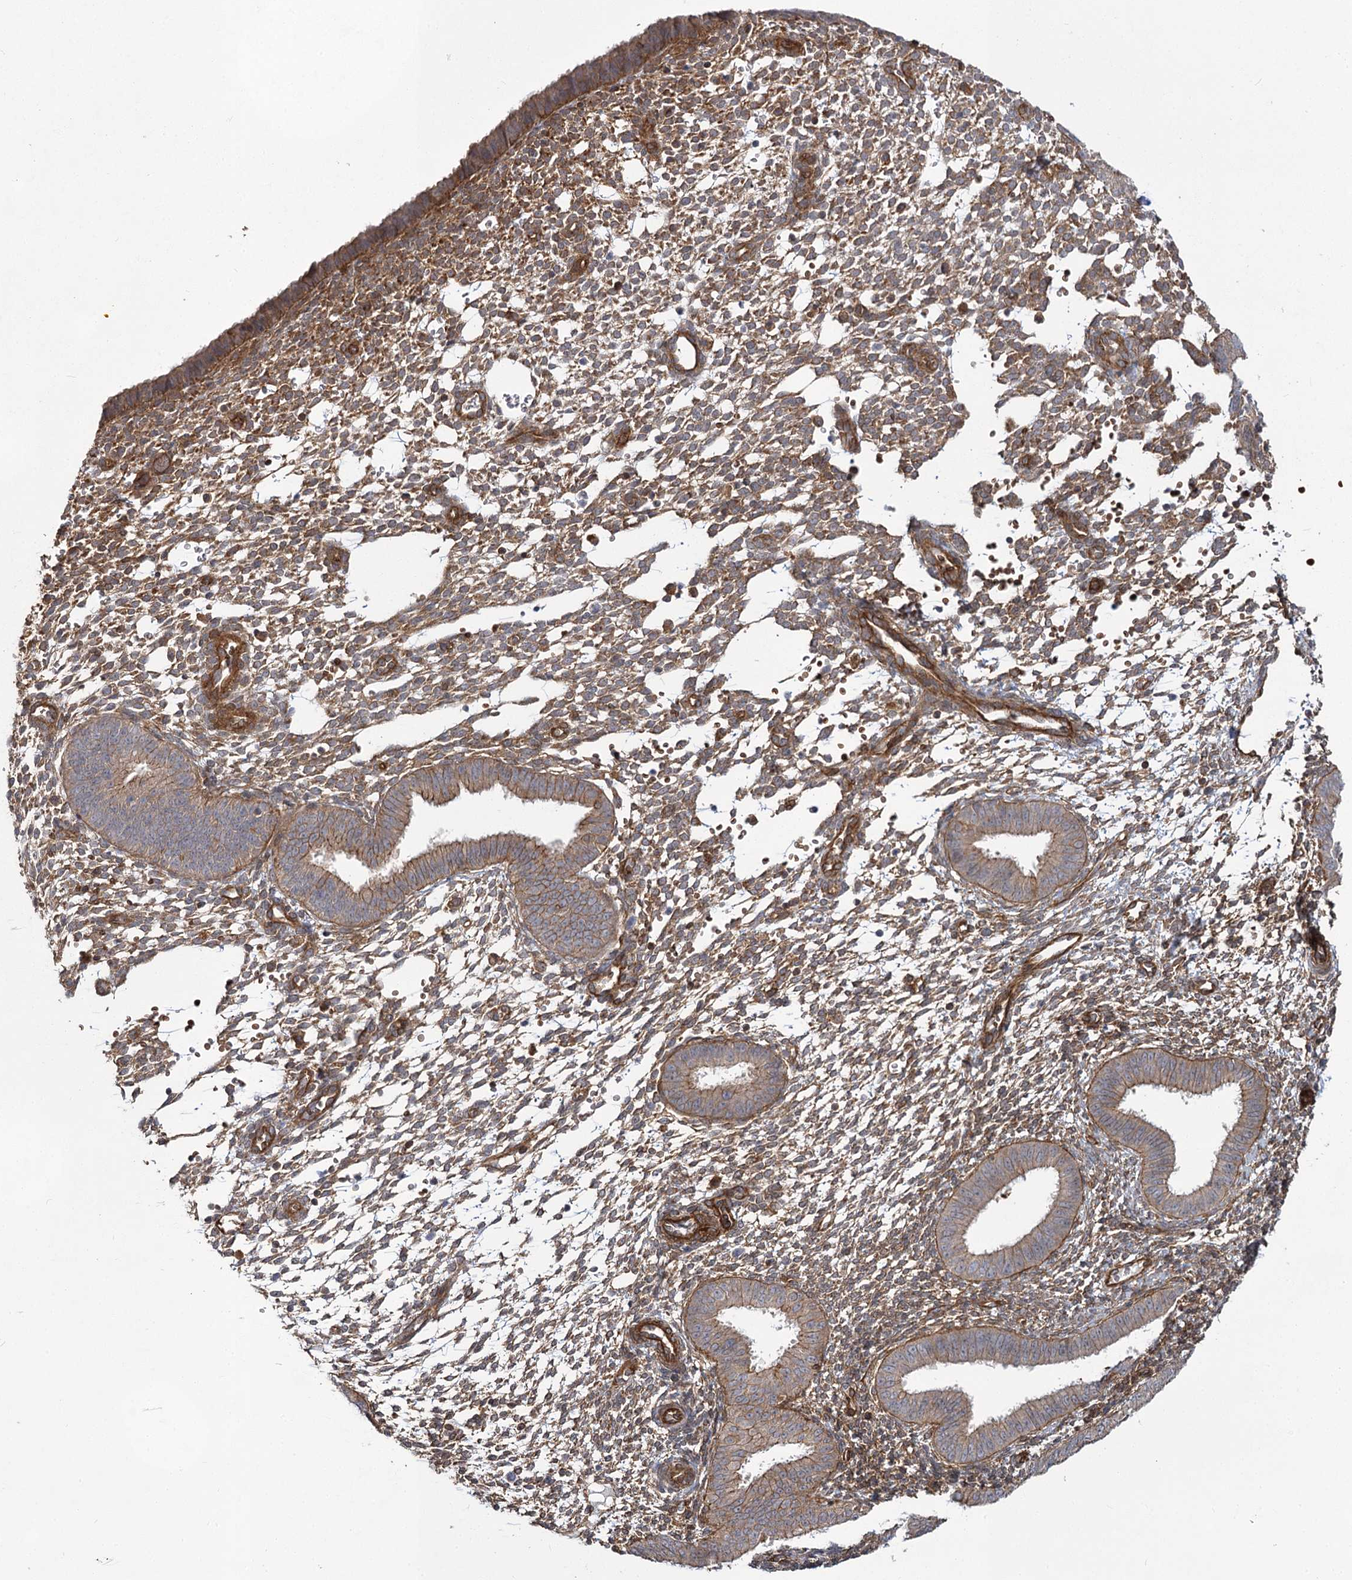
{"staining": {"intensity": "moderate", "quantity": "25%-75%", "location": "cytoplasmic/membranous"}, "tissue": "endometrium", "cell_type": "Cells in endometrial stroma", "image_type": "normal", "snomed": [{"axis": "morphology", "description": "Normal tissue, NOS"}, {"axis": "topography", "description": "Uterus"}, {"axis": "topography", "description": "Endometrium"}], "caption": "A high-resolution micrograph shows IHC staining of unremarkable endometrium, which exhibits moderate cytoplasmic/membranous positivity in approximately 25%-75% of cells in endometrial stroma. (brown staining indicates protein expression, while blue staining denotes nuclei).", "gene": "IQSEC1", "patient": {"sex": "female", "age": 48}}